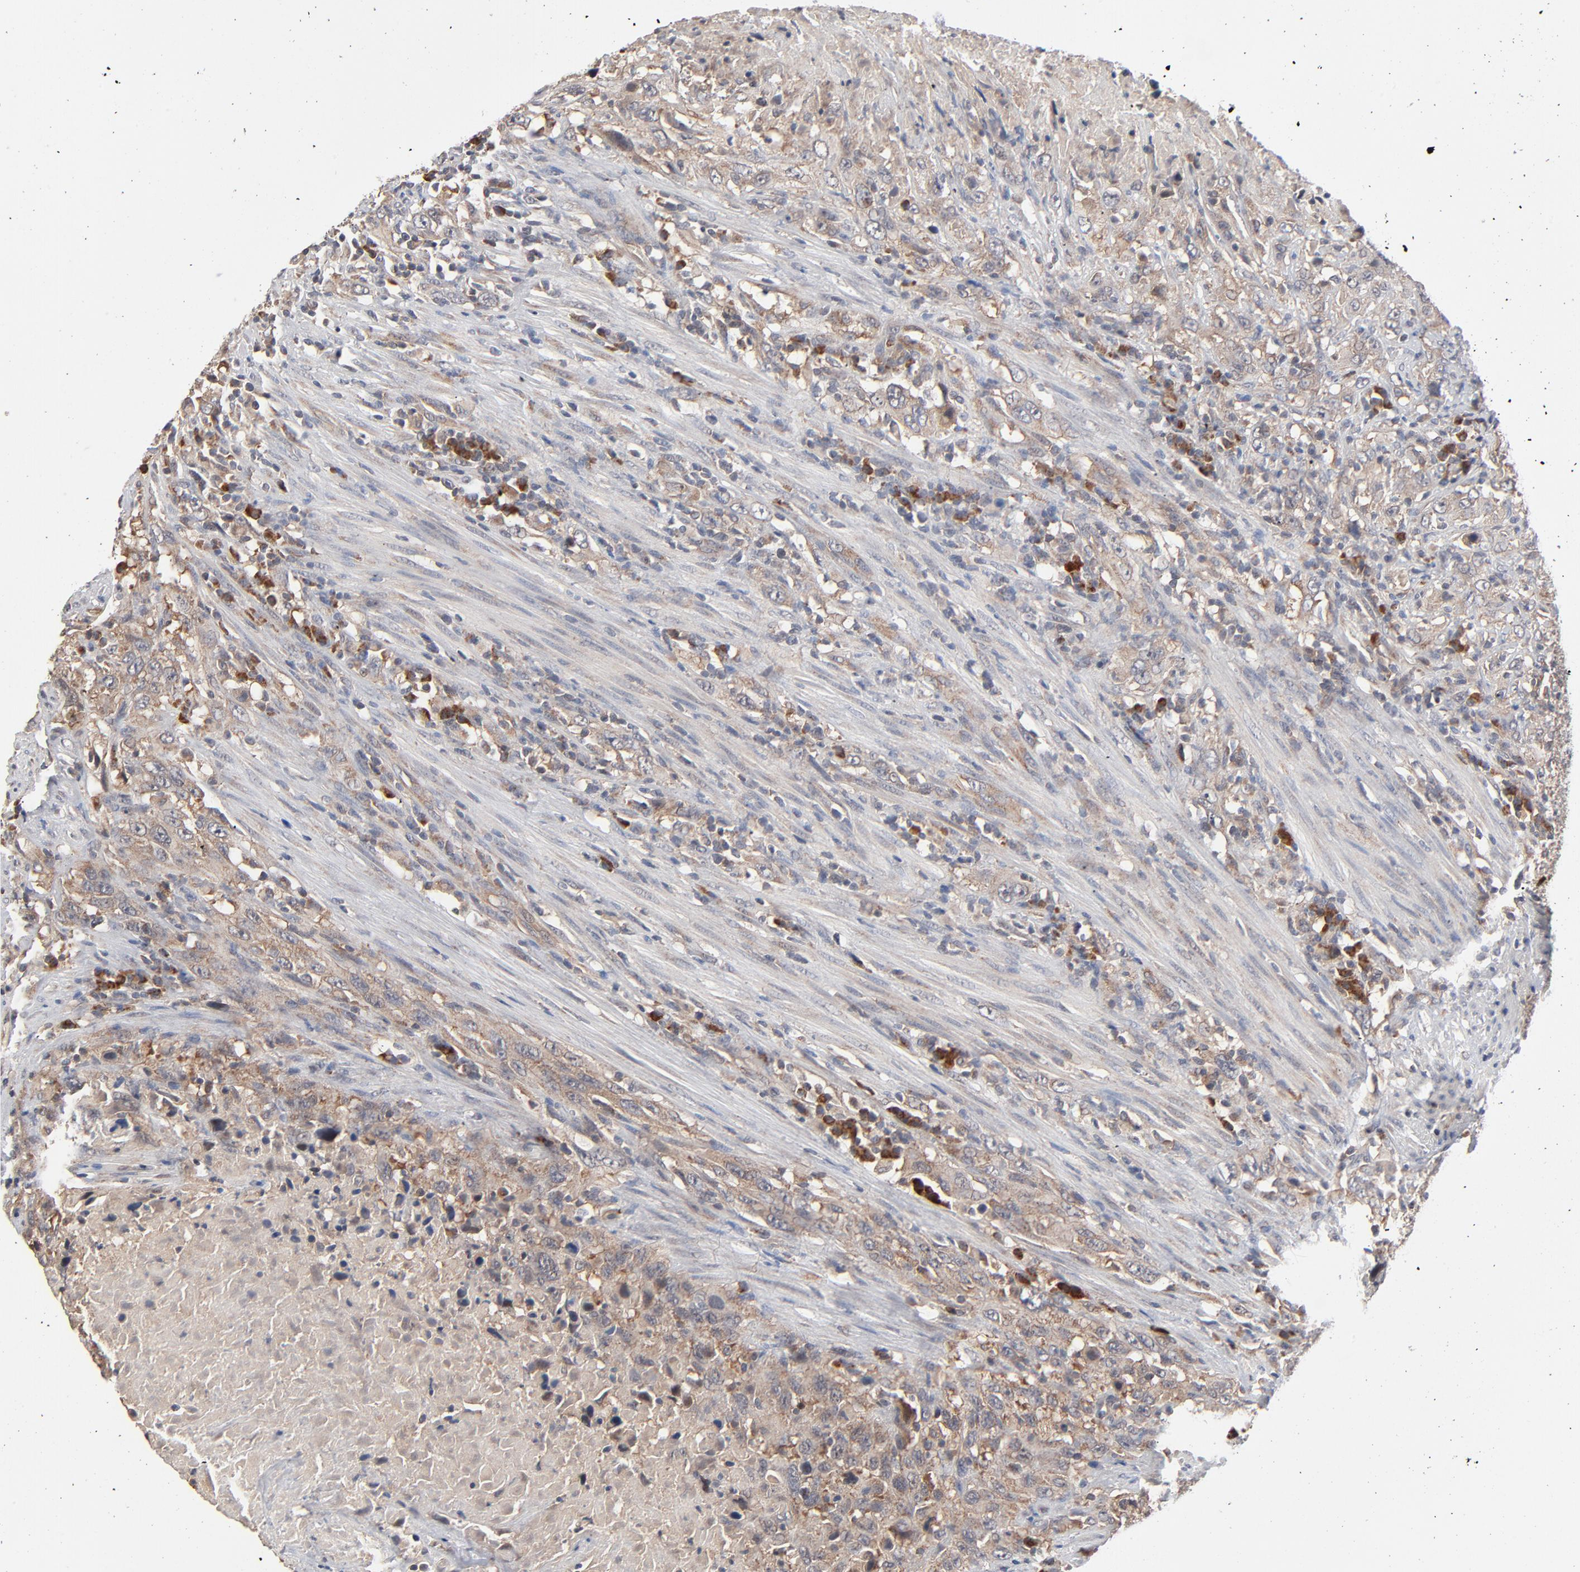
{"staining": {"intensity": "moderate", "quantity": ">75%", "location": "cytoplasmic/membranous"}, "tissue": "urothelial cancer", "cell_type": "Tumor cells", "image_type": "cancer", "snomed": [{"axis": "morphology", "description": "Urothelial carcinoma, High grade"}, {"axis": "topography", "description": "Urinary bladder"}], "caption": "Immunohistochemistry image of neoplastic tissue: urothelial cancer stained using immunohistochemistry (IHC) shows medium levels of moderate protein expression localized specifically in the cytoplasmic/membranous of tumor cells, appearing as a cytoplasmic/membranous brown color.", "gene": "ABLIM3", "patient": {"sex": "male", "age": 61}}